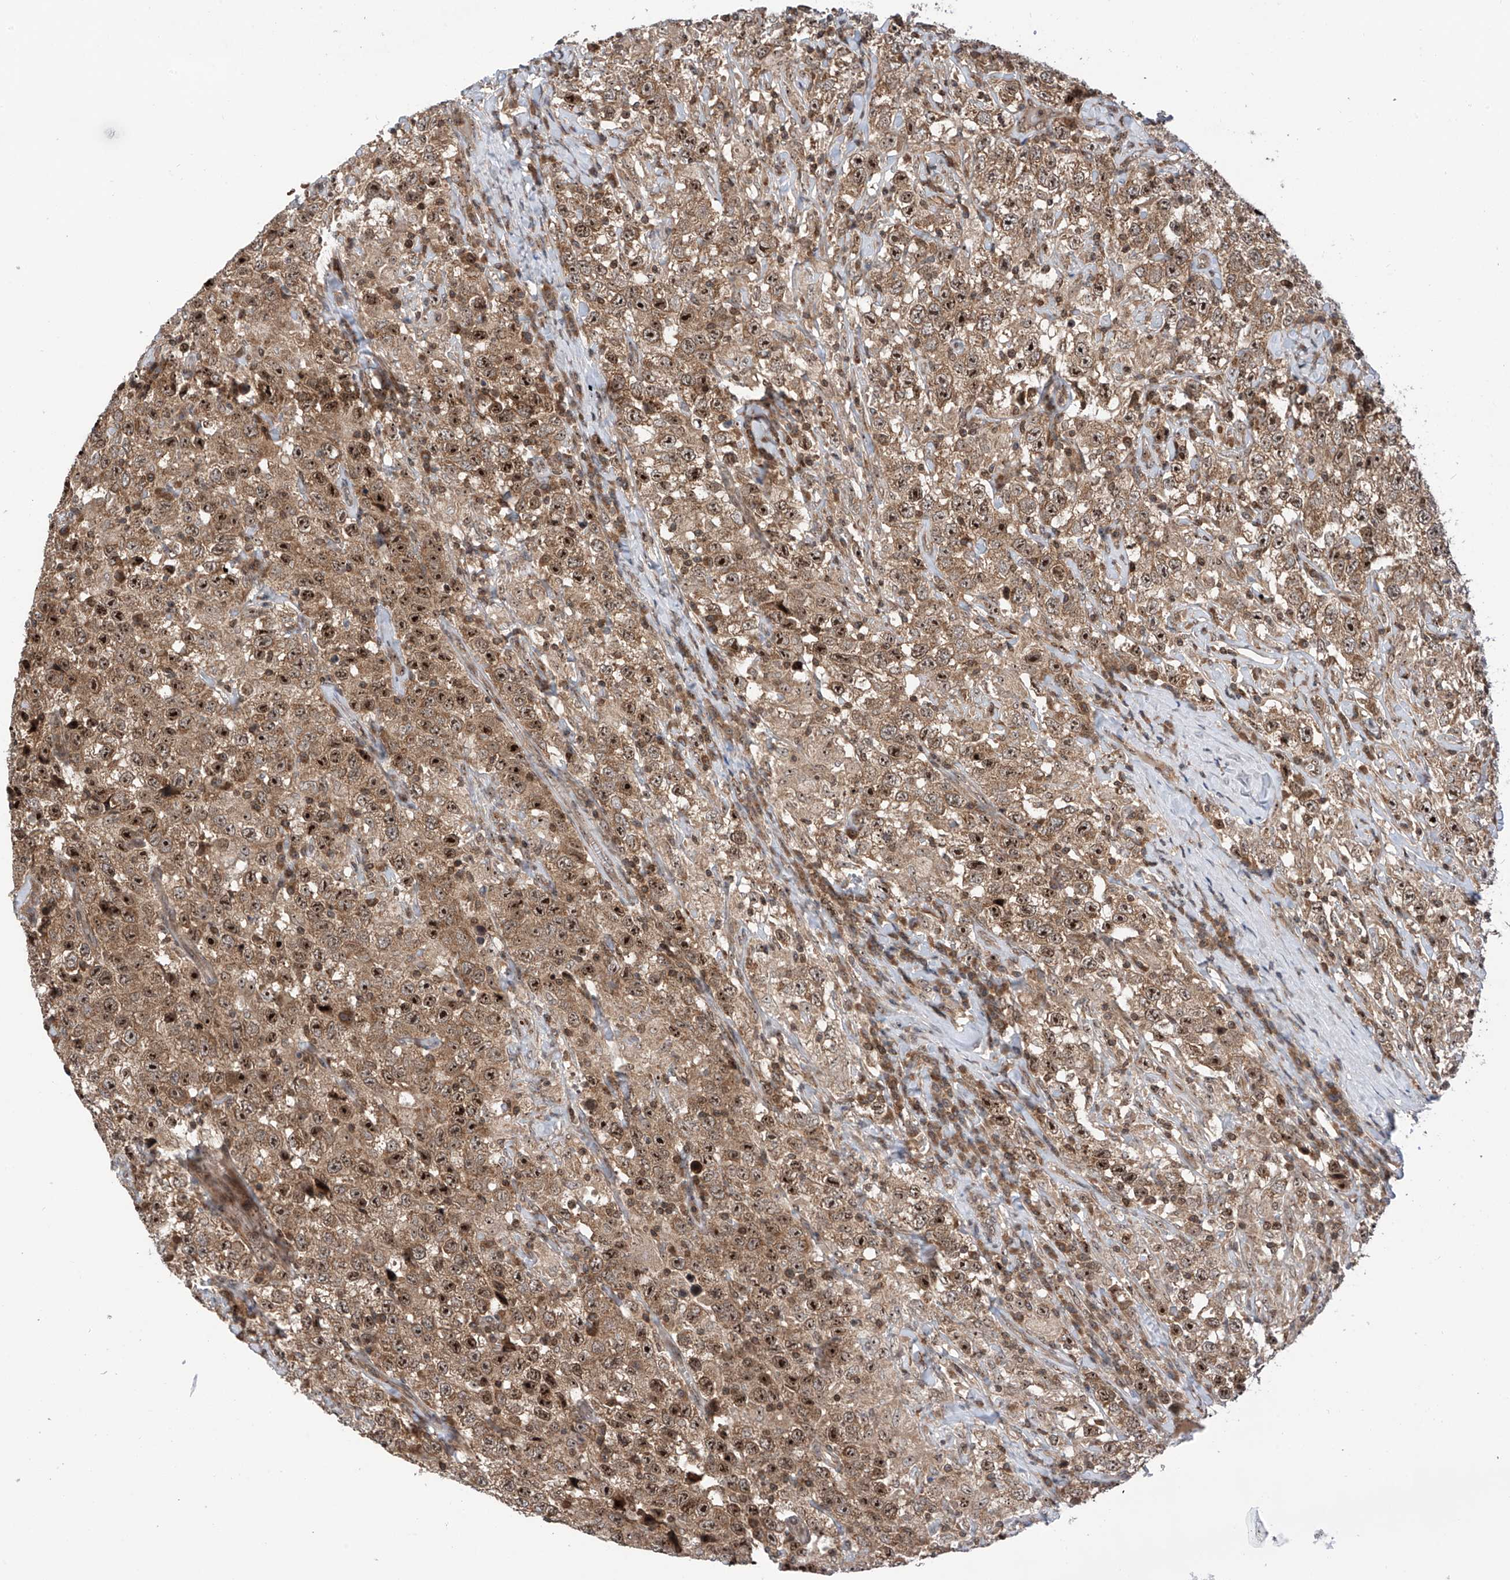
{"staining": {"intensity": "moderate", "quantity": ">75%", "location": "cytoplasmic/membranous,nuclear"}, "tissue": "testis cancer", "cell_type": "Tumor cells", "image_type": "cancer", "snomed": [{"axis": "morphology", "description": "Seminoma, NOS"}, {"axis": "topography", "description": "Testis"}], "caption": "Human testis seminoma stained for a protein (brown) shows moderate cytoplasmic/membranous and nuclear positive positivity in approximately >75% of tumor cells.", "gene": "C1orf131", "patient": {"sex": "male", "age": 41}}